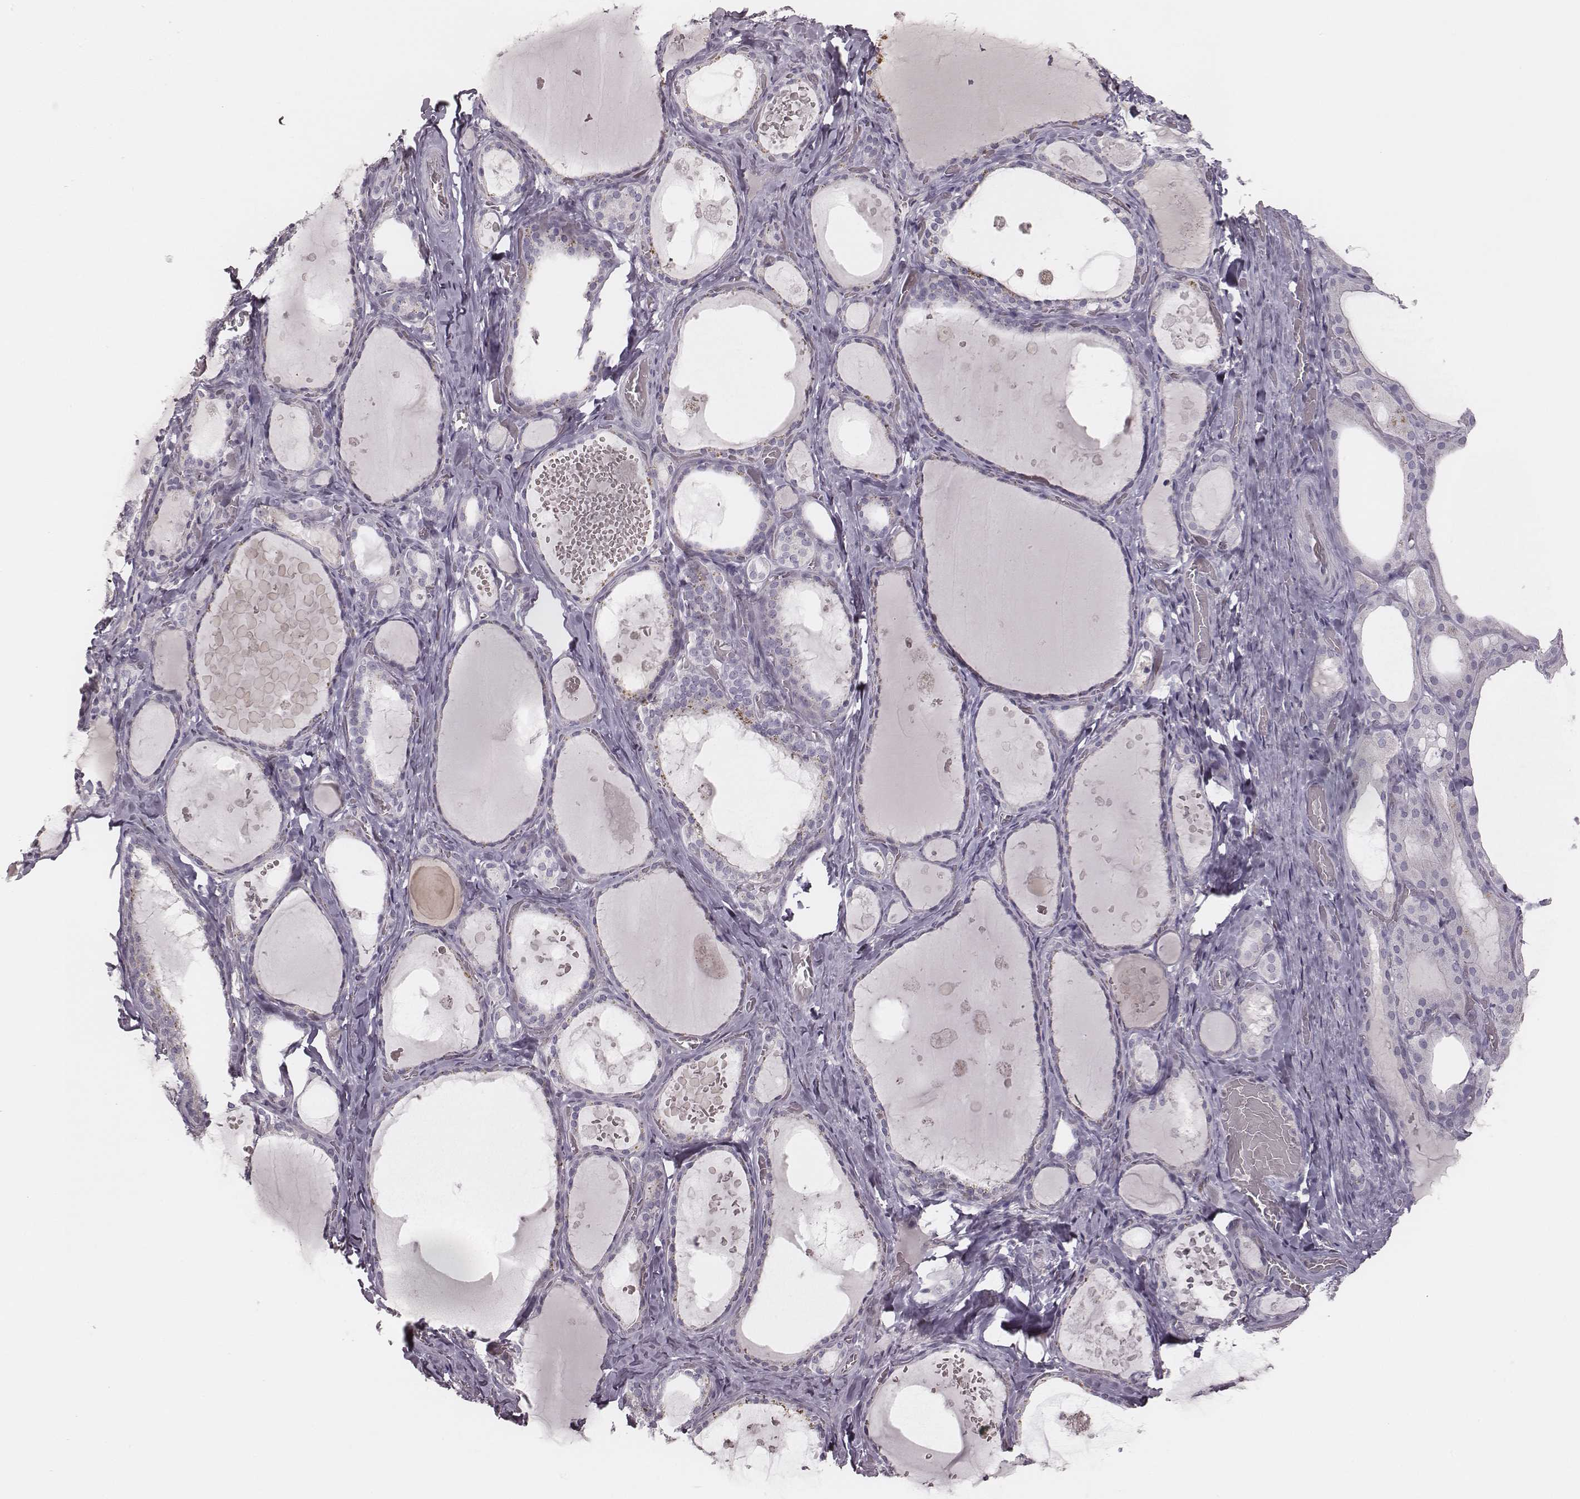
{"staining": {"intensity": "negative", "quantity": "none", "location": "none"}, "tissue": "thyroid gland", "cell_type": "Glandular cells", "image_type": "normal", "snomed": [{"axis": "morphology", "description": "Normal tissue, NOS"}, {"axis": "topography", "description": "Thyroid gland"}], "caption": "This is a histopathology image of immunohistochemistry (IHC) staining of benign thyroid gland, which shows no expression in glandular cells.", "gene": "MSX1", "patient": {"sex": "female", "age": 56}}